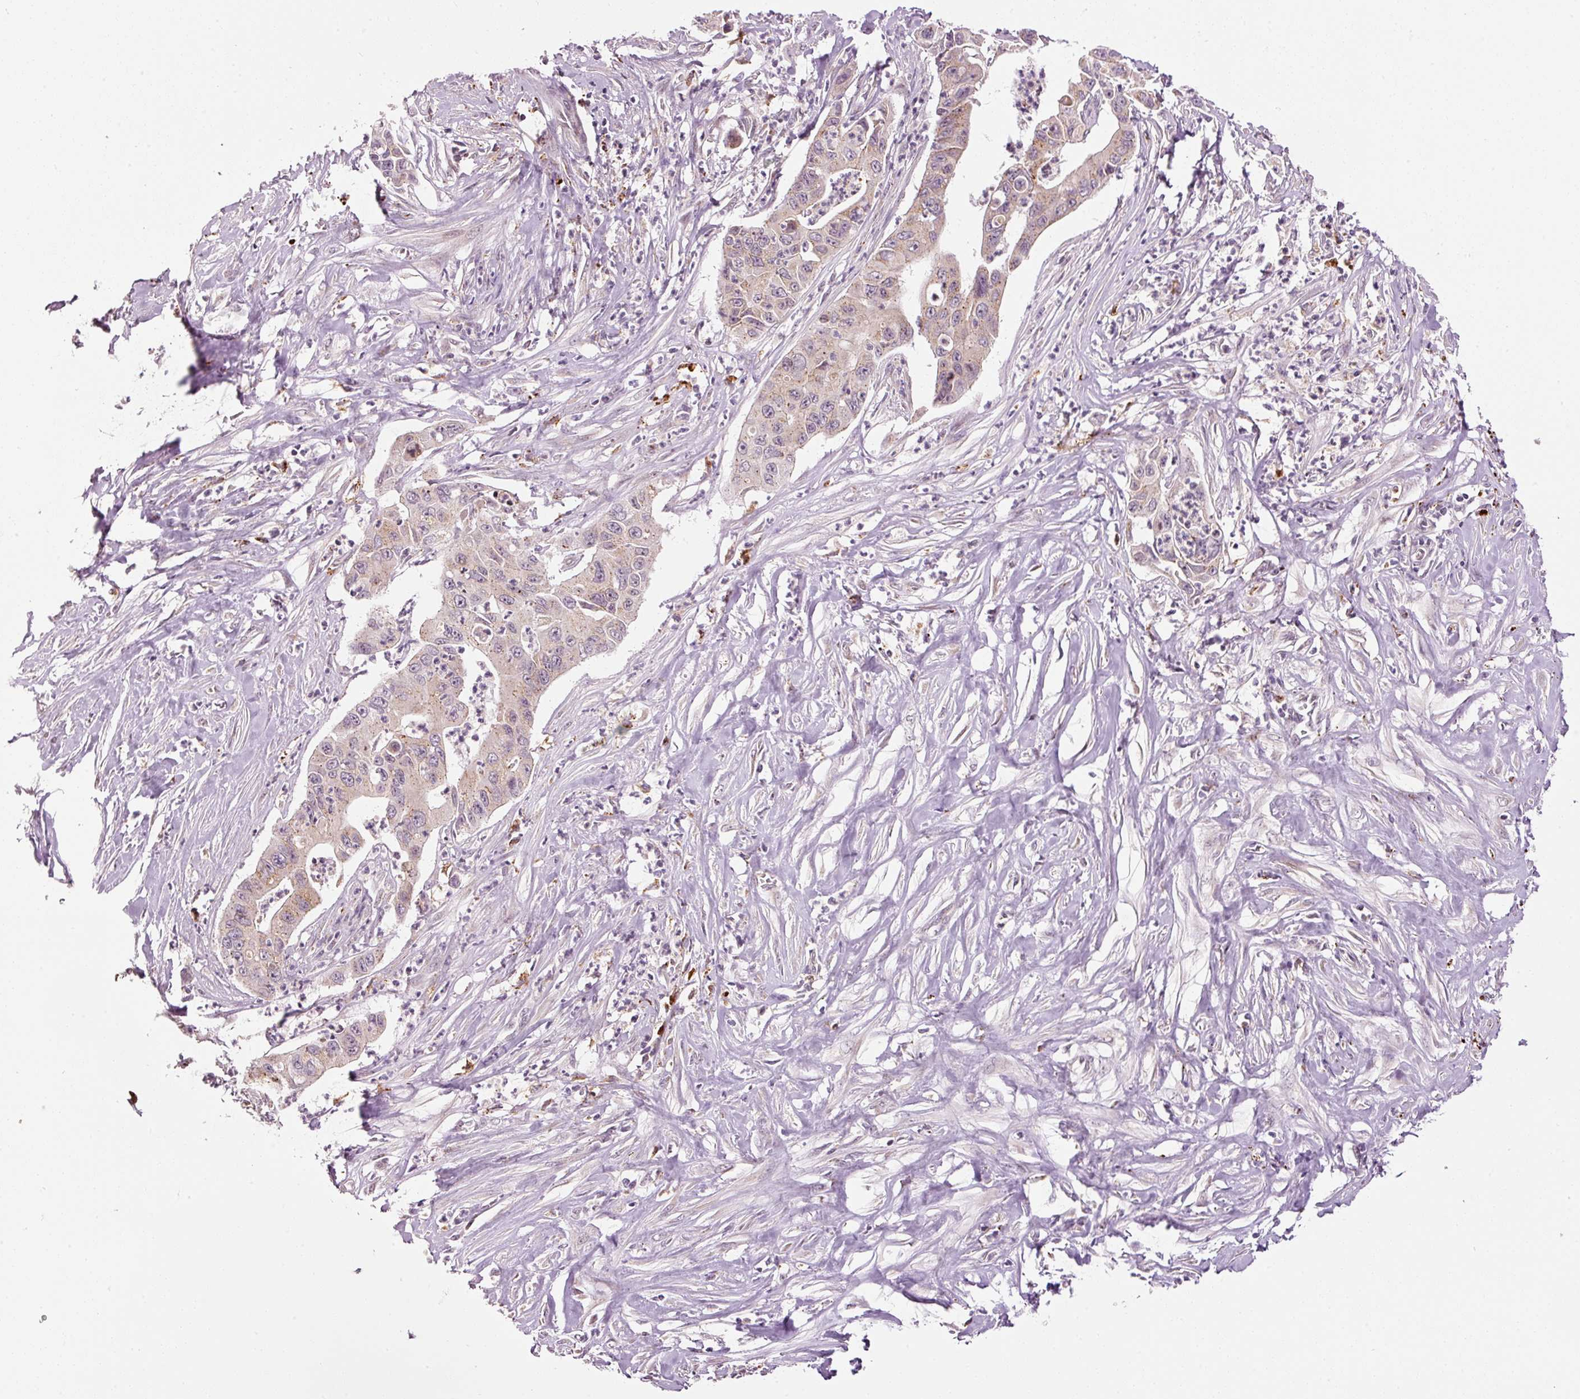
{"staining": {"intensity": "weak", "quantity": "<25%", "location": "cytoplasmic/membranous"}, "tissue": "pancreatic cancer", "cell_type": "Tumor cells", "image_type": "cancer", "snomed": [{"axis": "morphology", "description": "Adenocarcinoma, NOS"}, {"axis": "topography", "description": "Pancreas"}], "caption": "Immunohistochemistry (IHC) of adenocarcinoma (pancreatic) exhibits no staining in tumor cells. (Stains: DAB (3,3'-diaminobenzidine) immunohistochemistry (IHC) with hematoxylin counter stain, Microscopy: brightfield microscopy at high magnification).", "gene": "ZNF639", "patient": {"sex": "male", "age": 73}}